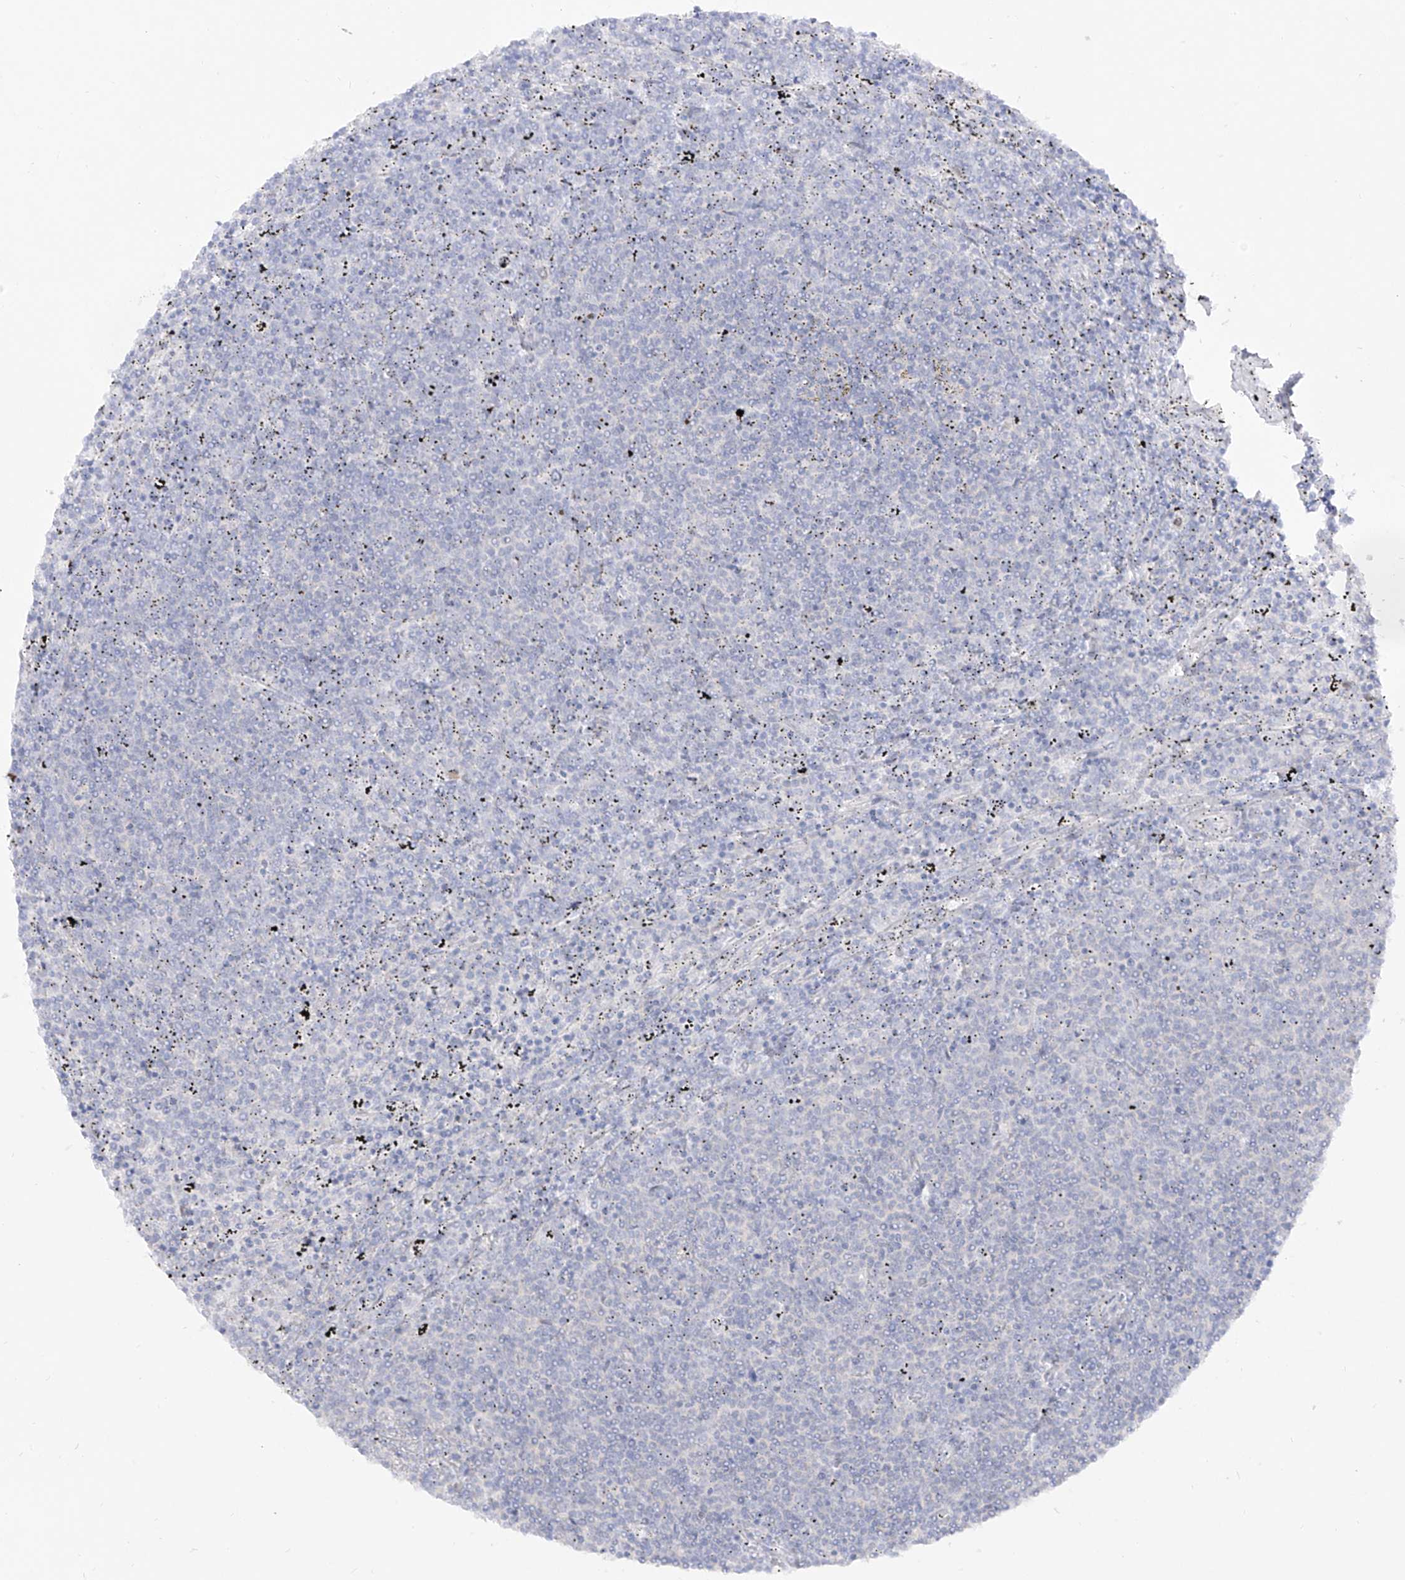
{"staining": {"intensity": "negative", "quantity": "none", "location": "none"}, "tissue": "lymphoma", "cell_type": "Tumor cells", "image_type": "cancer", "snomed": [{"axis": "morphology", "description": "Malignant lymphoma, non-Hodgkin's type, Low grade"}, {"axis": "topography", "description": "Spleen"}], "caption": "Tumor cells are negative for protein expression in human low-grade malignant lymphoma, non-Hodgkin's type.", "gene": "DMKN", "patient": {"sex": "female", "age": 50}}